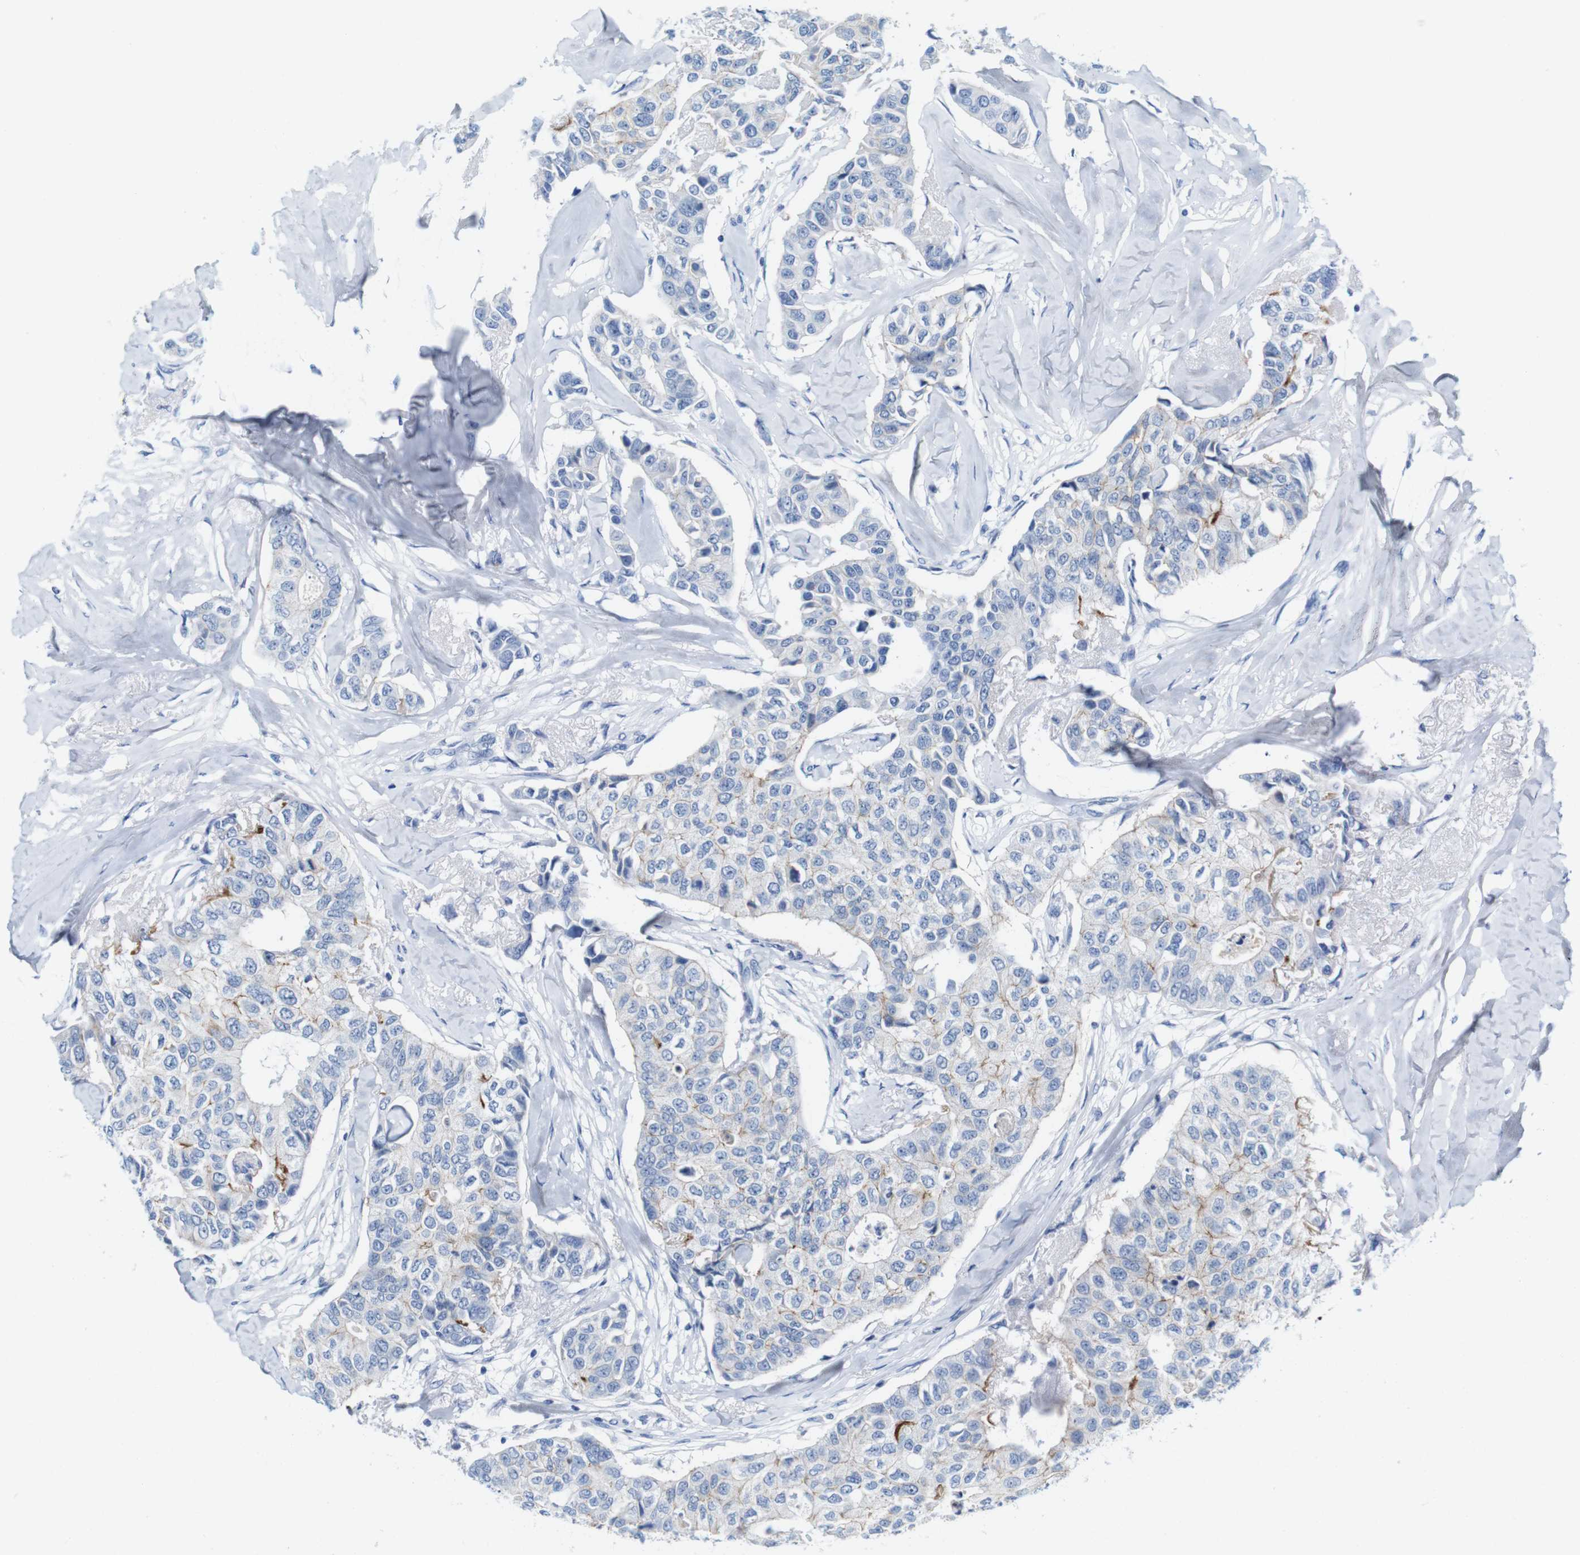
{"staining": {"intensity": "weak", "quantity": "<25%", "location": "cytoplasmic/membranous"}, "tissue": "breast cancer", "cell_type": "Tumor cells", "image_type": "cancer", "snomed": [{"axis": "morphology", "description": "Duct carcinoma"}, {"axis": "topography", "description": "Breast"}], "caption": "Immunohistochemistry of breast invasive ductal carcinoma reveals no expression in tumor cells. (Stains: DAB immunohistochemistry (IHC) with hematoxylin counter stain, Microscopy: brightfield microscopy at high magnification).", "gene": "IGSF8", "patient": {"sex": "female", "age": 80}}